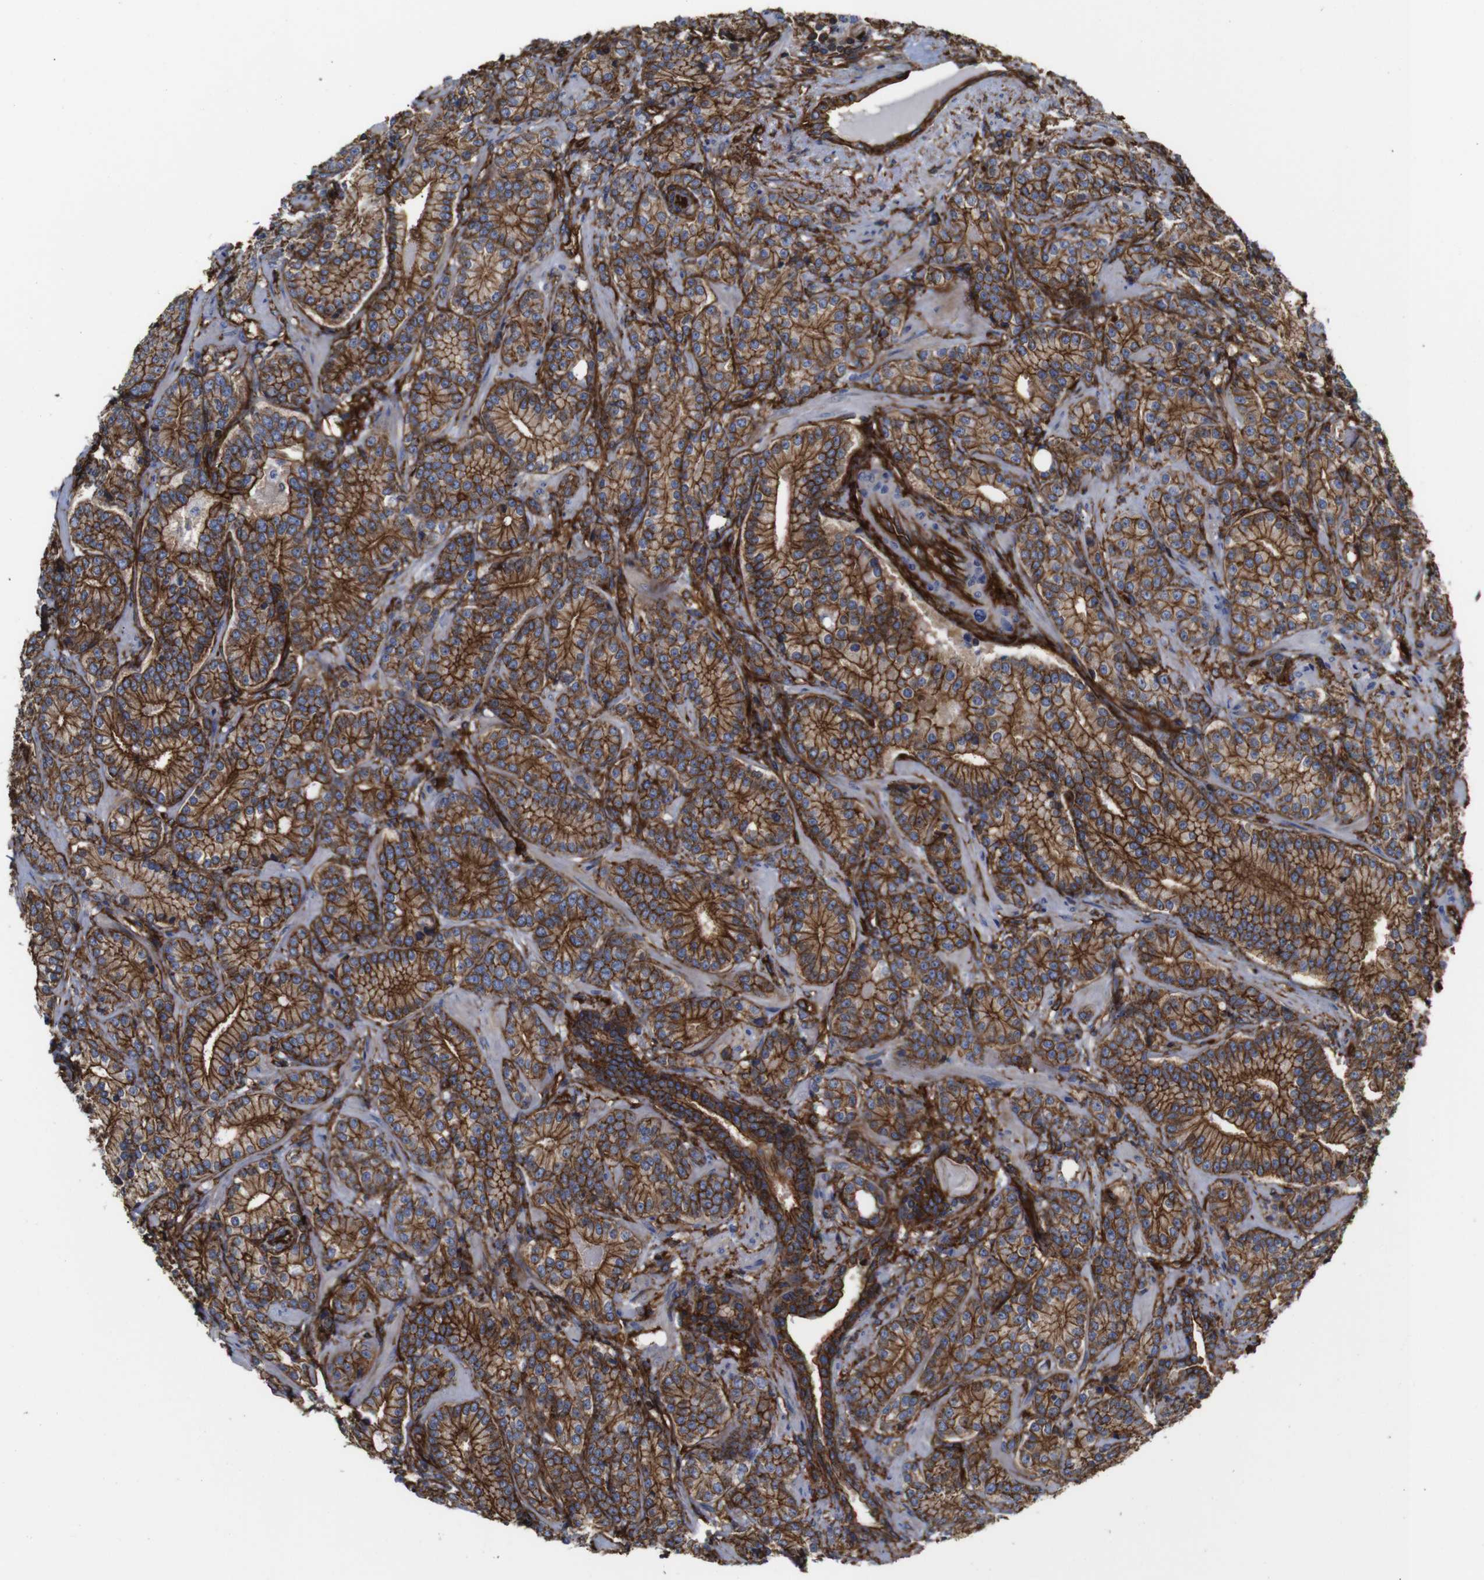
{"staining": {"intensity": "moderate", "quantity": ">75%", "location": "cytoplasmic/membranous"}, "tissue": "prostate cancer", "cell_type": "Tumor cells", "image_type": "cancer", "snomed": [{"axis": "morphology", "description": "Adenocarcinoma, High grade"}, {"axis": "topography", "description": "Prostate"}], "caption": "DAB (3,3'-diaminobenzidine) immunohistochemical staining of prostate cancer reveals moderate cytoplasmic/membranous protein staining in approximately >75% of tumor cells. (Stains: DAB in brown, nuclei in blue, Microscopy: brightfield microscopy at high magnification).", "gene": "SPTBN1", "patient": {"sex": "male", "age": 61}}